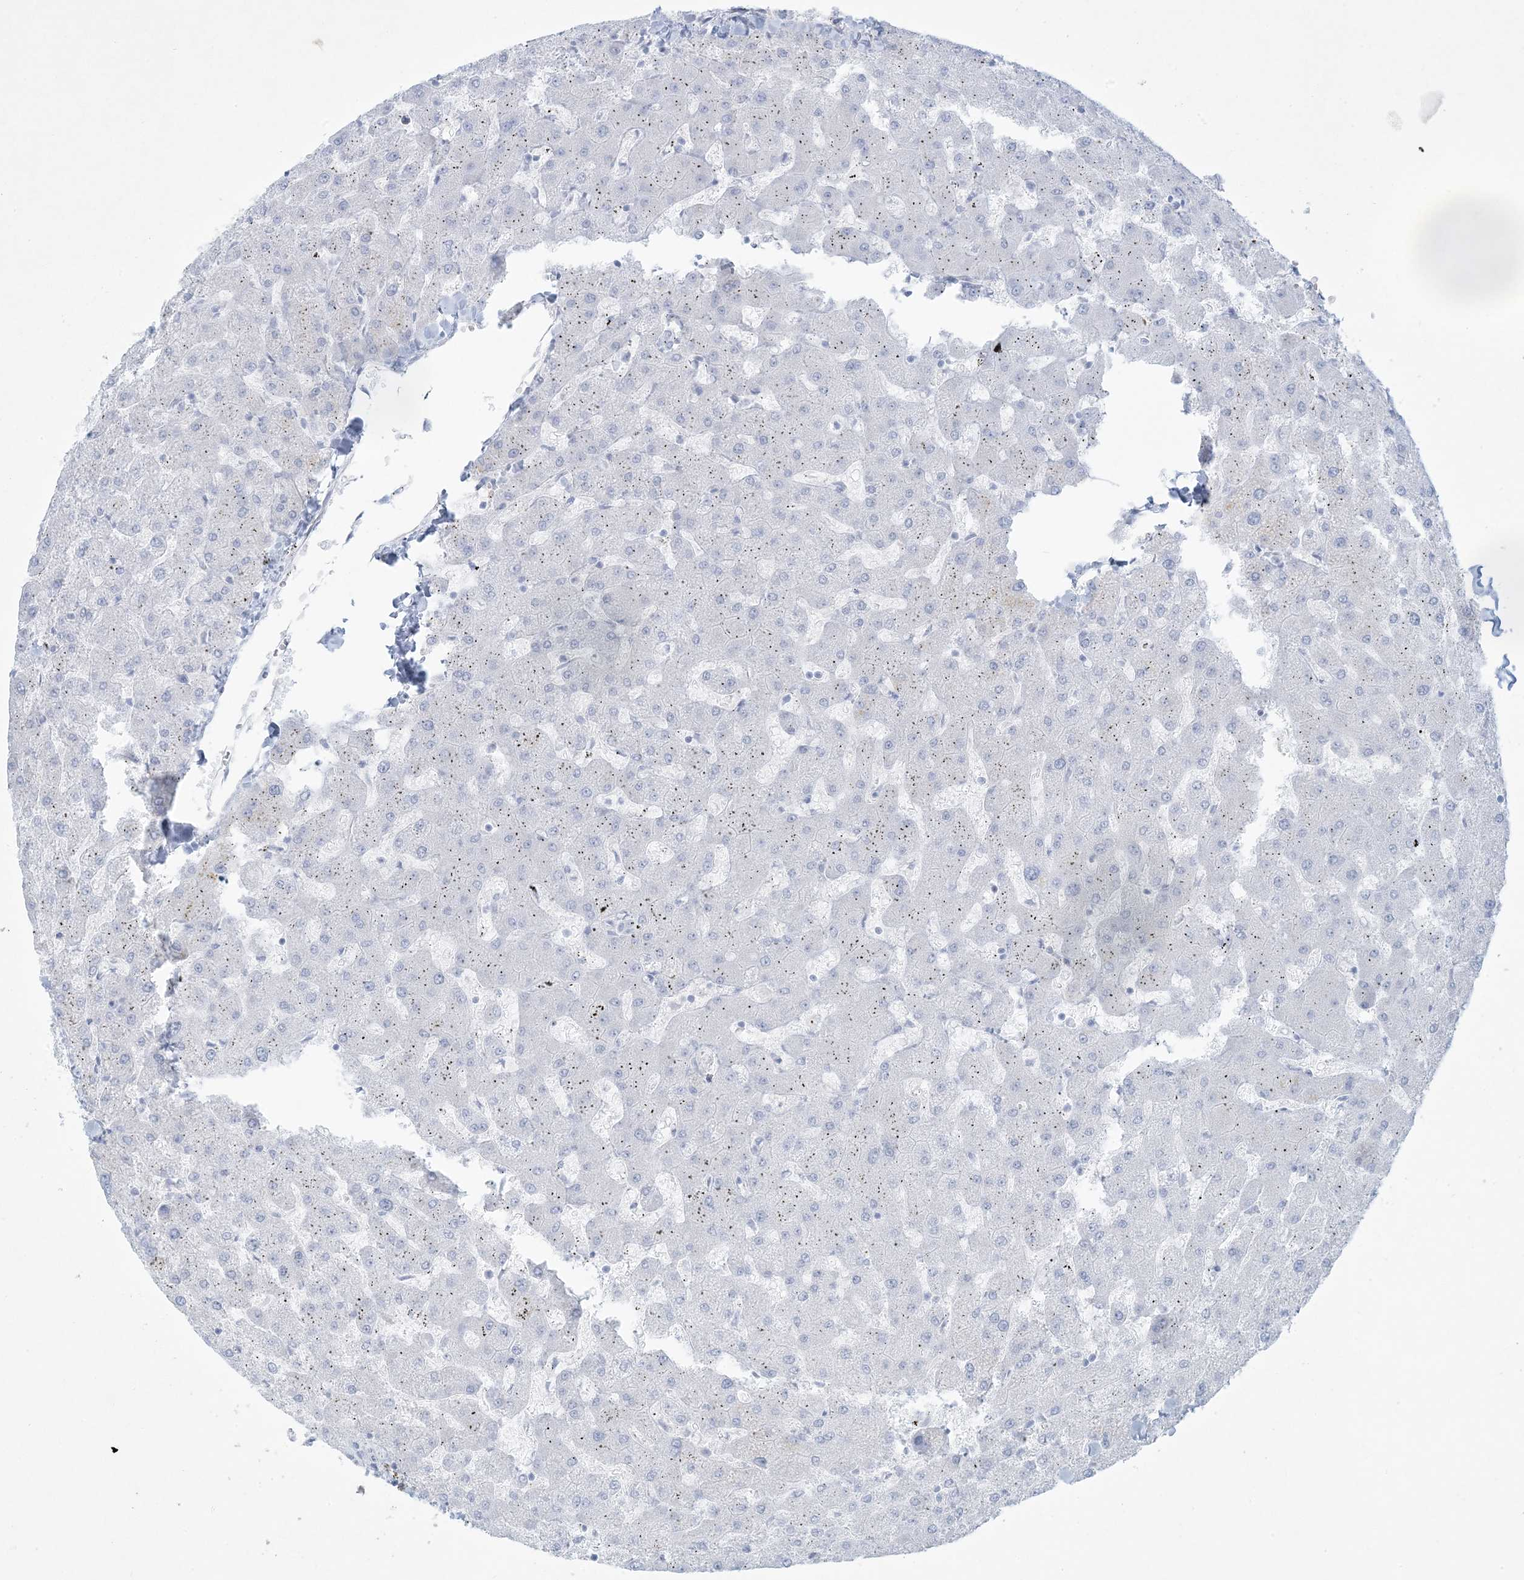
{"staining": {"intensity": "negative", "quantity": "none", "location": "none"}, "tissue": "liver", "cell_type": "Cholangiocytes", "image_type": "normal", "snomed": [{"axis": "morphology", "description": "Normal tissue, NOS"}, {"axis": "topography", "description": "Liver"}], "caption": "Immunohistochemistry (IHC) image of normal liver: human liver stained with DAB (3,3'-diaminobenzidine) reveals no significant protein expression in cholangiocytes.", "gene": "CCDC24", "patient": {"sex": "female", "age": 63}}